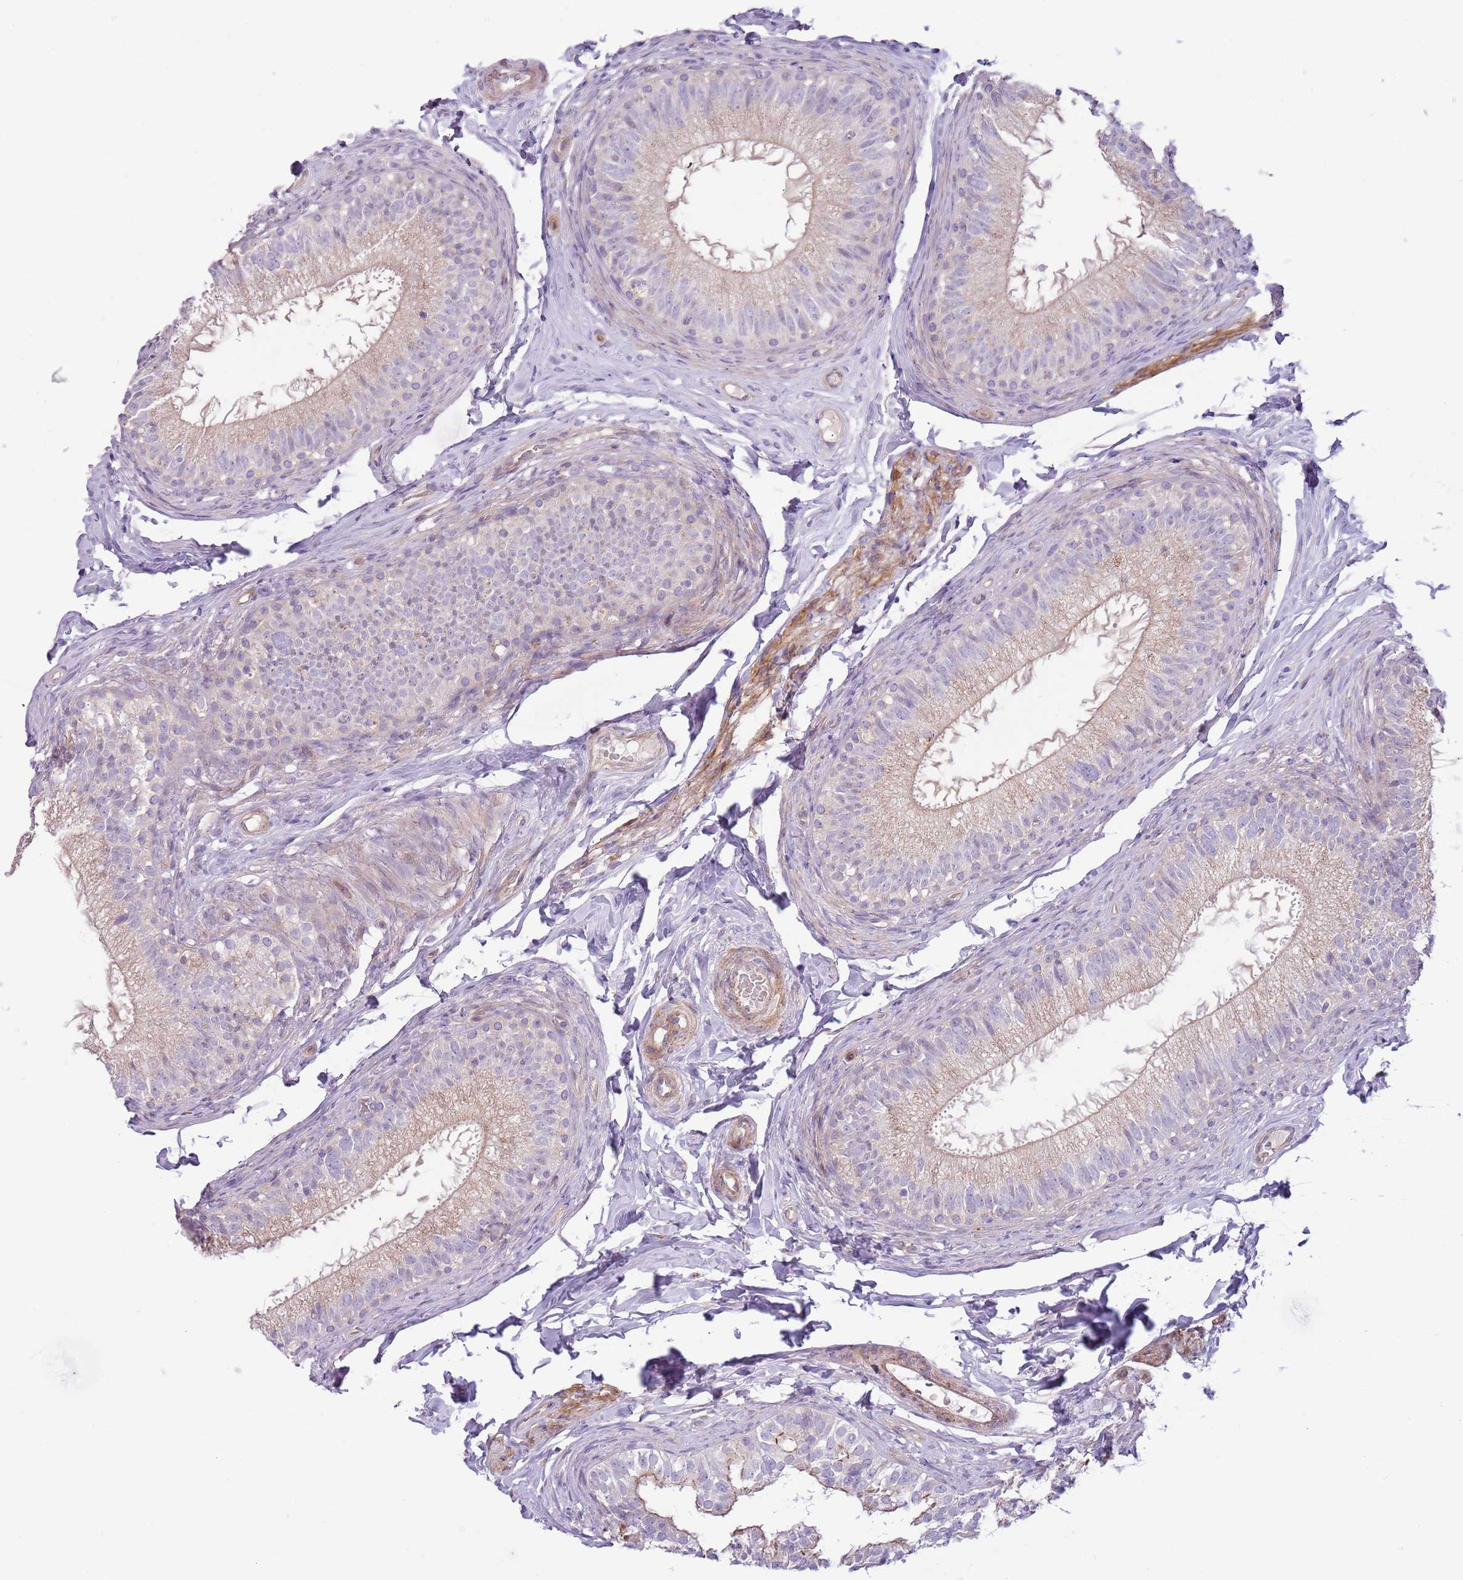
{"staining": {"intensity": "weak", "quantity": "25%-75%", "location": "cytoplasmic/membranous"}, "tissue": "epididymis", "cell_type": "Glandular cells", "image_type": "normal", "snomed": [{"axis": "morphology", "description": "Normal tissue, NOS"}, {"axis": "topography", "description": "Epididymis"}], "caption": "Weak cytoplasmic/membranous positivity for a protein is present in approximately 25%-75% of glandular cells of benign epididymis using IHC.", "gene": "MRO", "patient": {"sex": "male", "age": 49}}